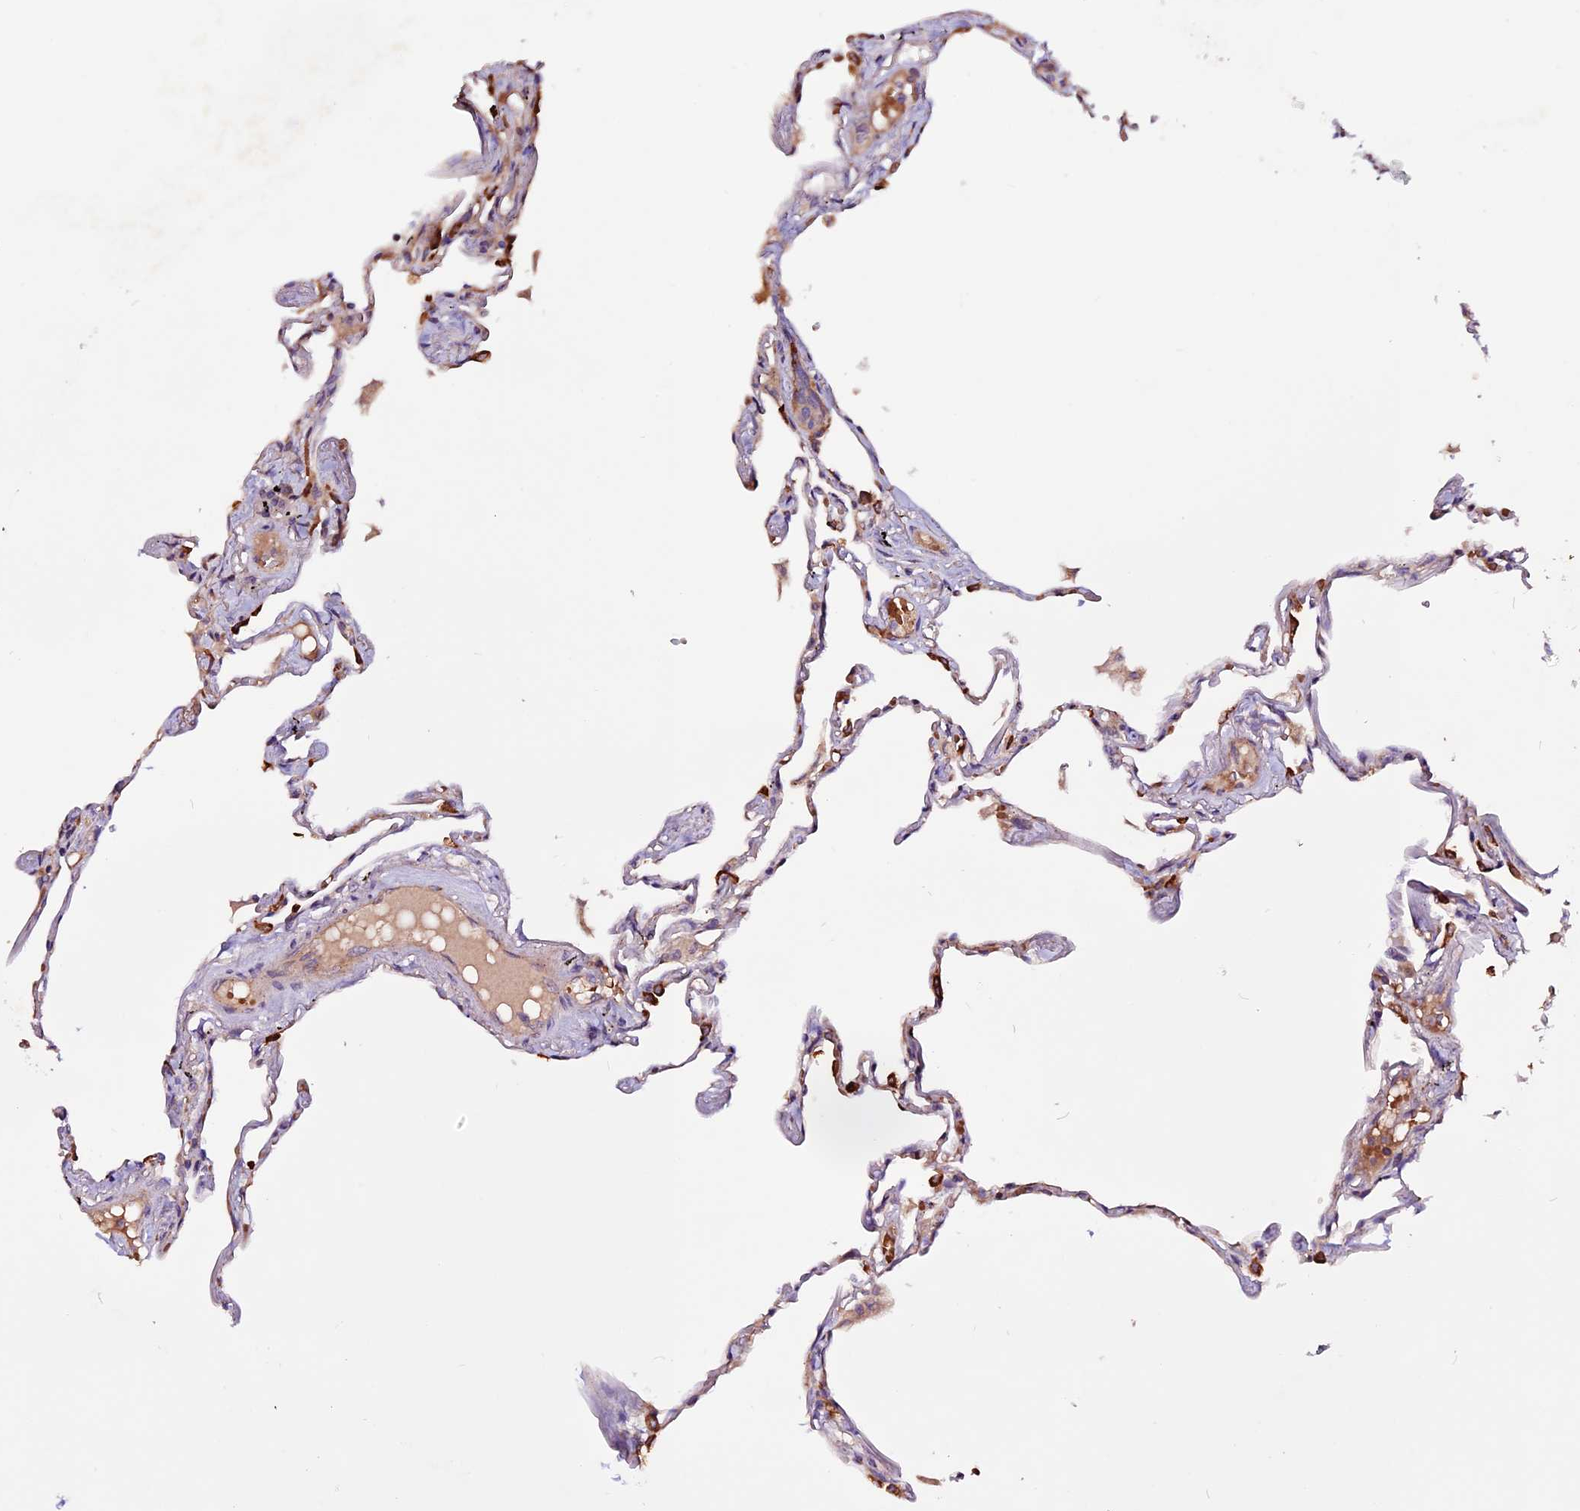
{"staining": {"intensity": "moderate", "quantity": "25%-75%", "location": "cytoplasmic/membranous"}, "tissue": "lung", "cell_type": "Alveolar cells", "image_type": "normal", "snomed": [{"axis": "morphology", "description": "Normal tissue, NOS"}, {"axis": "topography", "description": "Lung"}], "caption": "This is an image of IHC staining of normal lung, which shows moderate staining in the cytoplasmic/membranous of alveolar cells.", "gene": "RINL", "patient": {"sex": "female", "age": 67}}